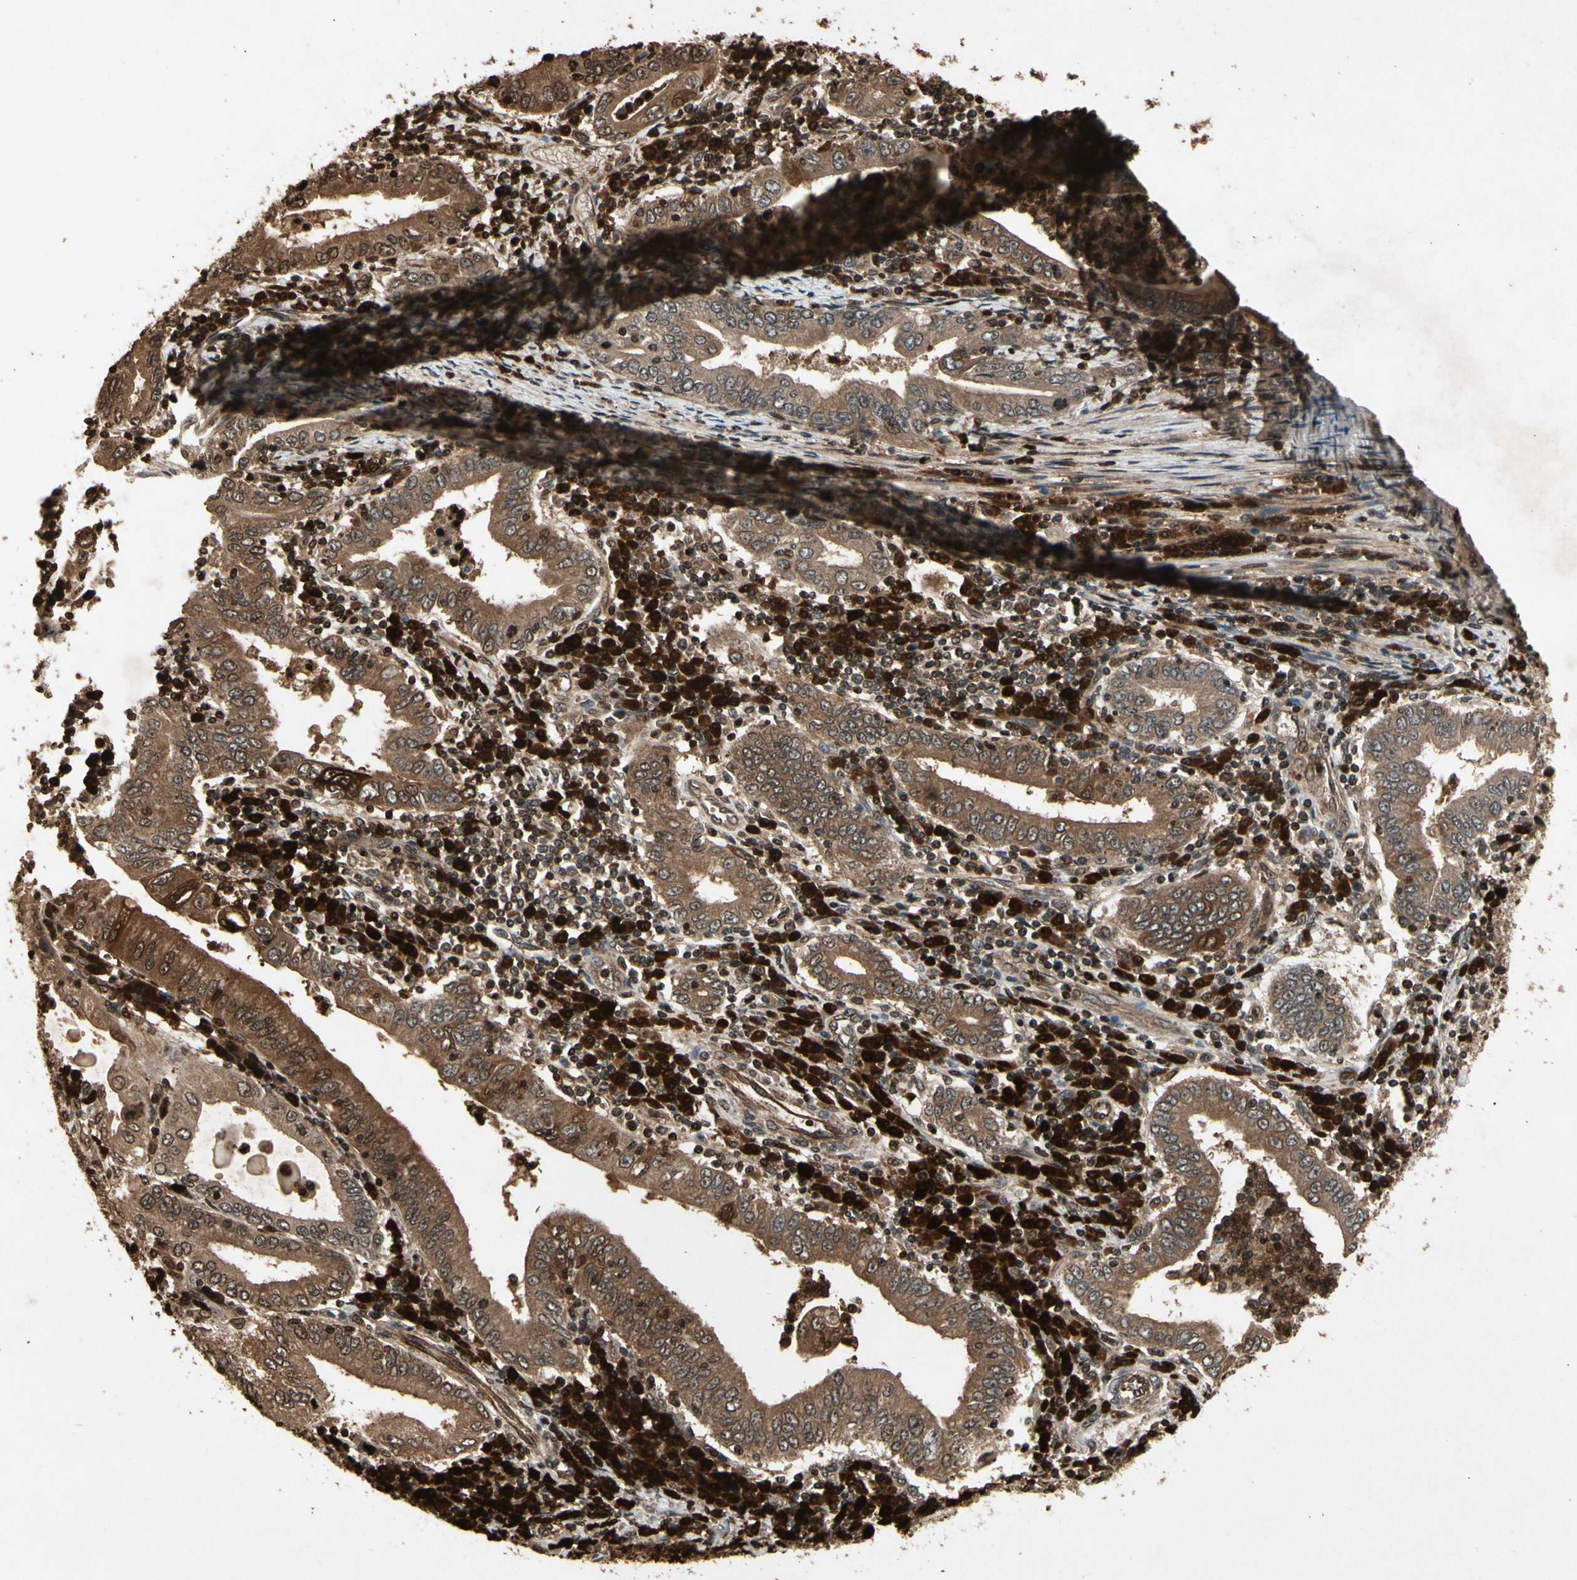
{"staining": {"intensity": "moderate", "quantity": ">75%", "location": "cytoplasmic/membranous"}, "tissue": "stomach cancer", "cell_type": "Tumor cells", "image_type": "cancer", "snomed": [{"axis": "morphology", "description": "Normal tissue, NOS"}, {"axis": "morphology", "description": "Adenocarcinoma, NOS"}, {"axis": "topography", "description": "Esophagus"}, {"axis": "topography", "description": "Stomach, upper"}, {"axis": "topography", "description": "Peripheral nerve tissue"}], "caption": "Stomach cancer tissue reveals moderate cytoplasmic/membranous staining in approximately >75% of tumor cells The protein is shown in brown color, while the nuclei are stained blue.", "gene": "GLRX", "patient": {"sex": "male", "age": 62}}